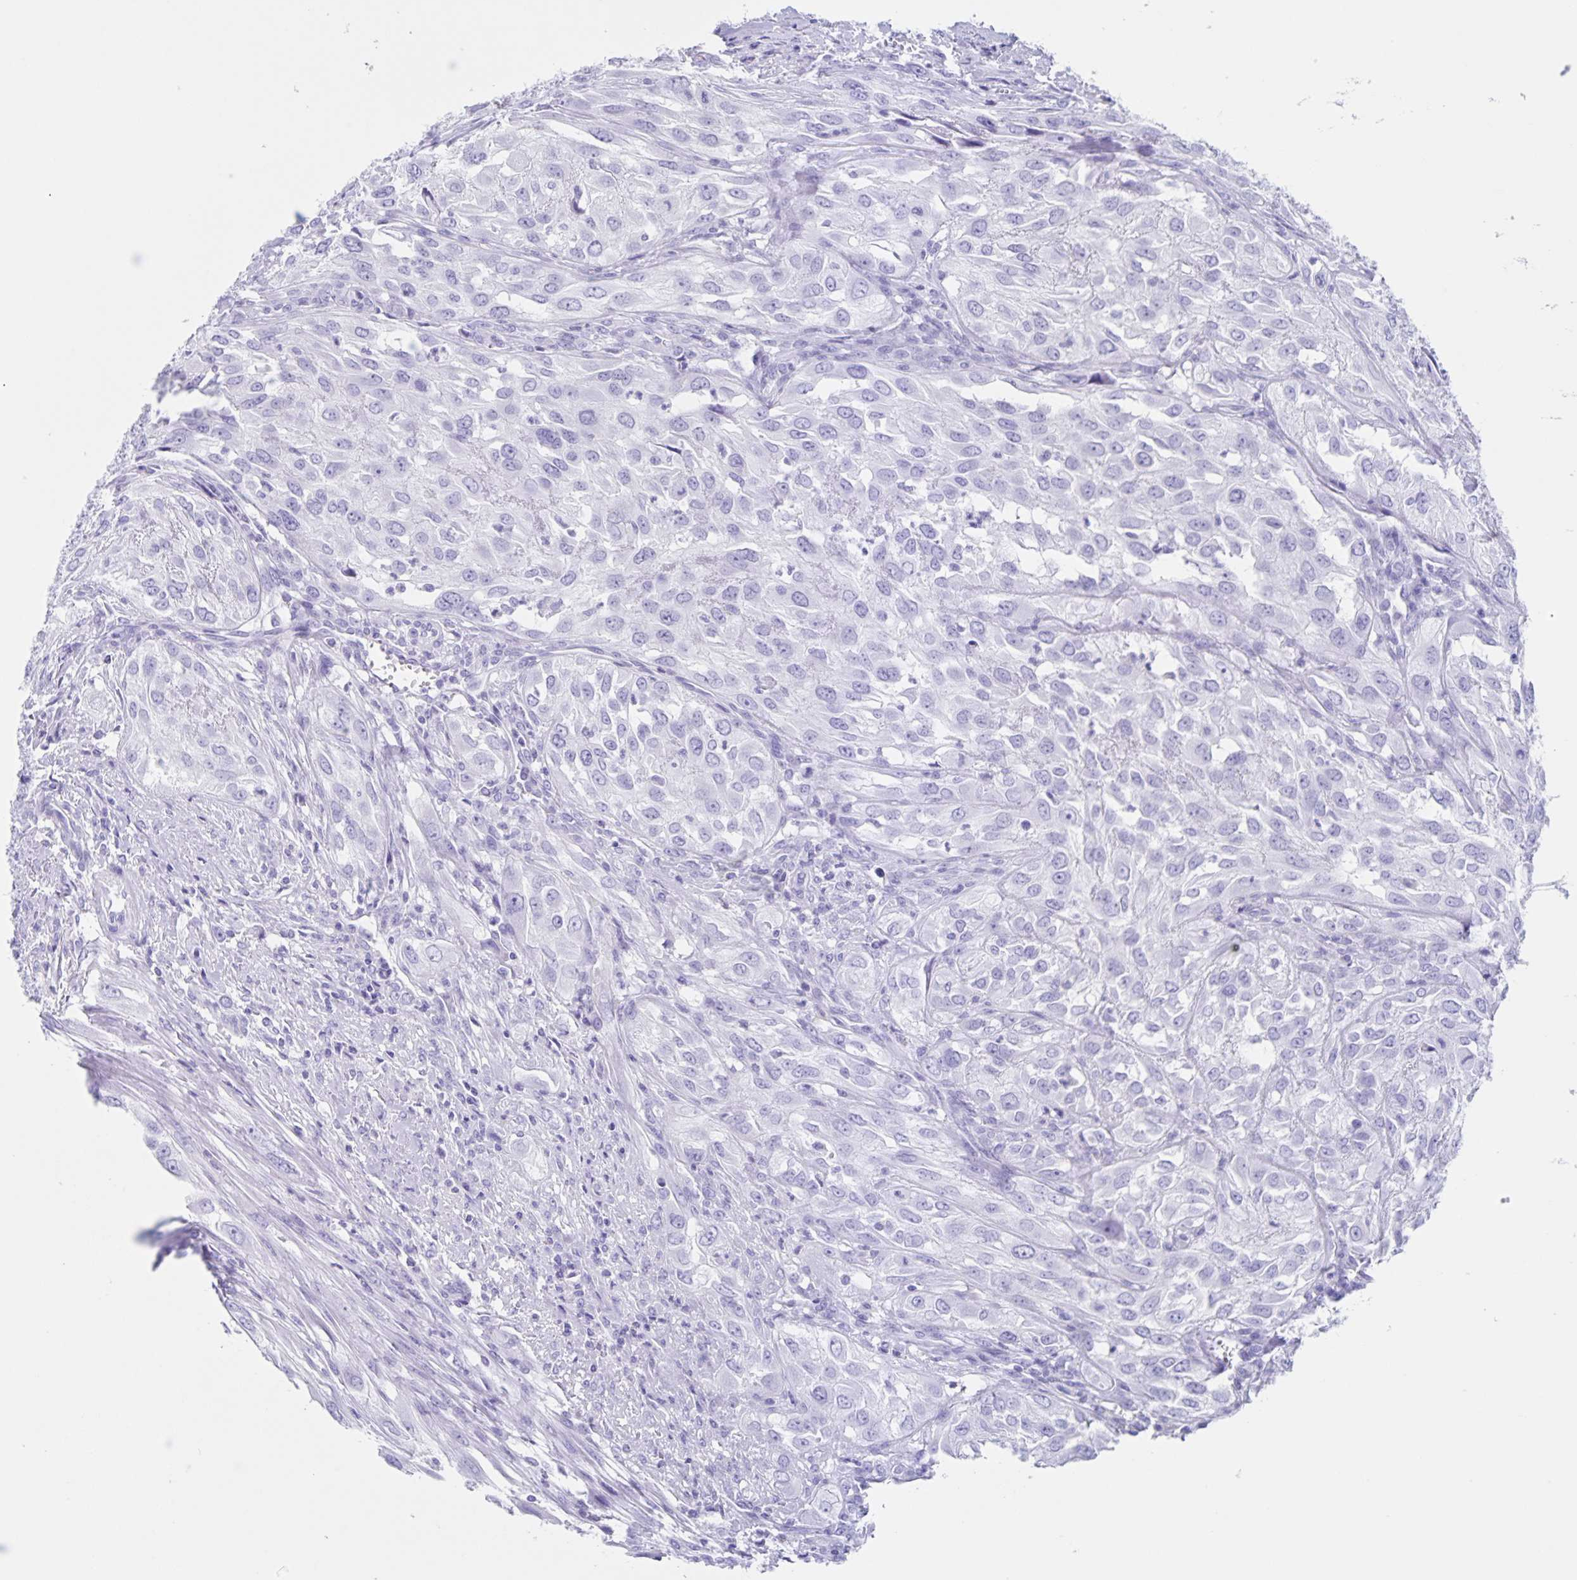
{"staining": {"intensity": "negative", "quantity": "none", "location": "none"}, "tissue": "urothelial cancer", "cell_type": "Tumor cells", "image_type": "cancer", "snomed": [{"axis": "morphology", "description": "Urothelial carcinoma, High grade"}, {"axis": "topography", "description": "Urinary bladder"}], "caption": "High power microscopy histopathology image of an immunohistochemistry (IHC) micrograph of urothelial cancer, revealing no significant positivity in tumor cells.", "gene": "C12orf56", "patient": {"sex": "male", "age": 67}}